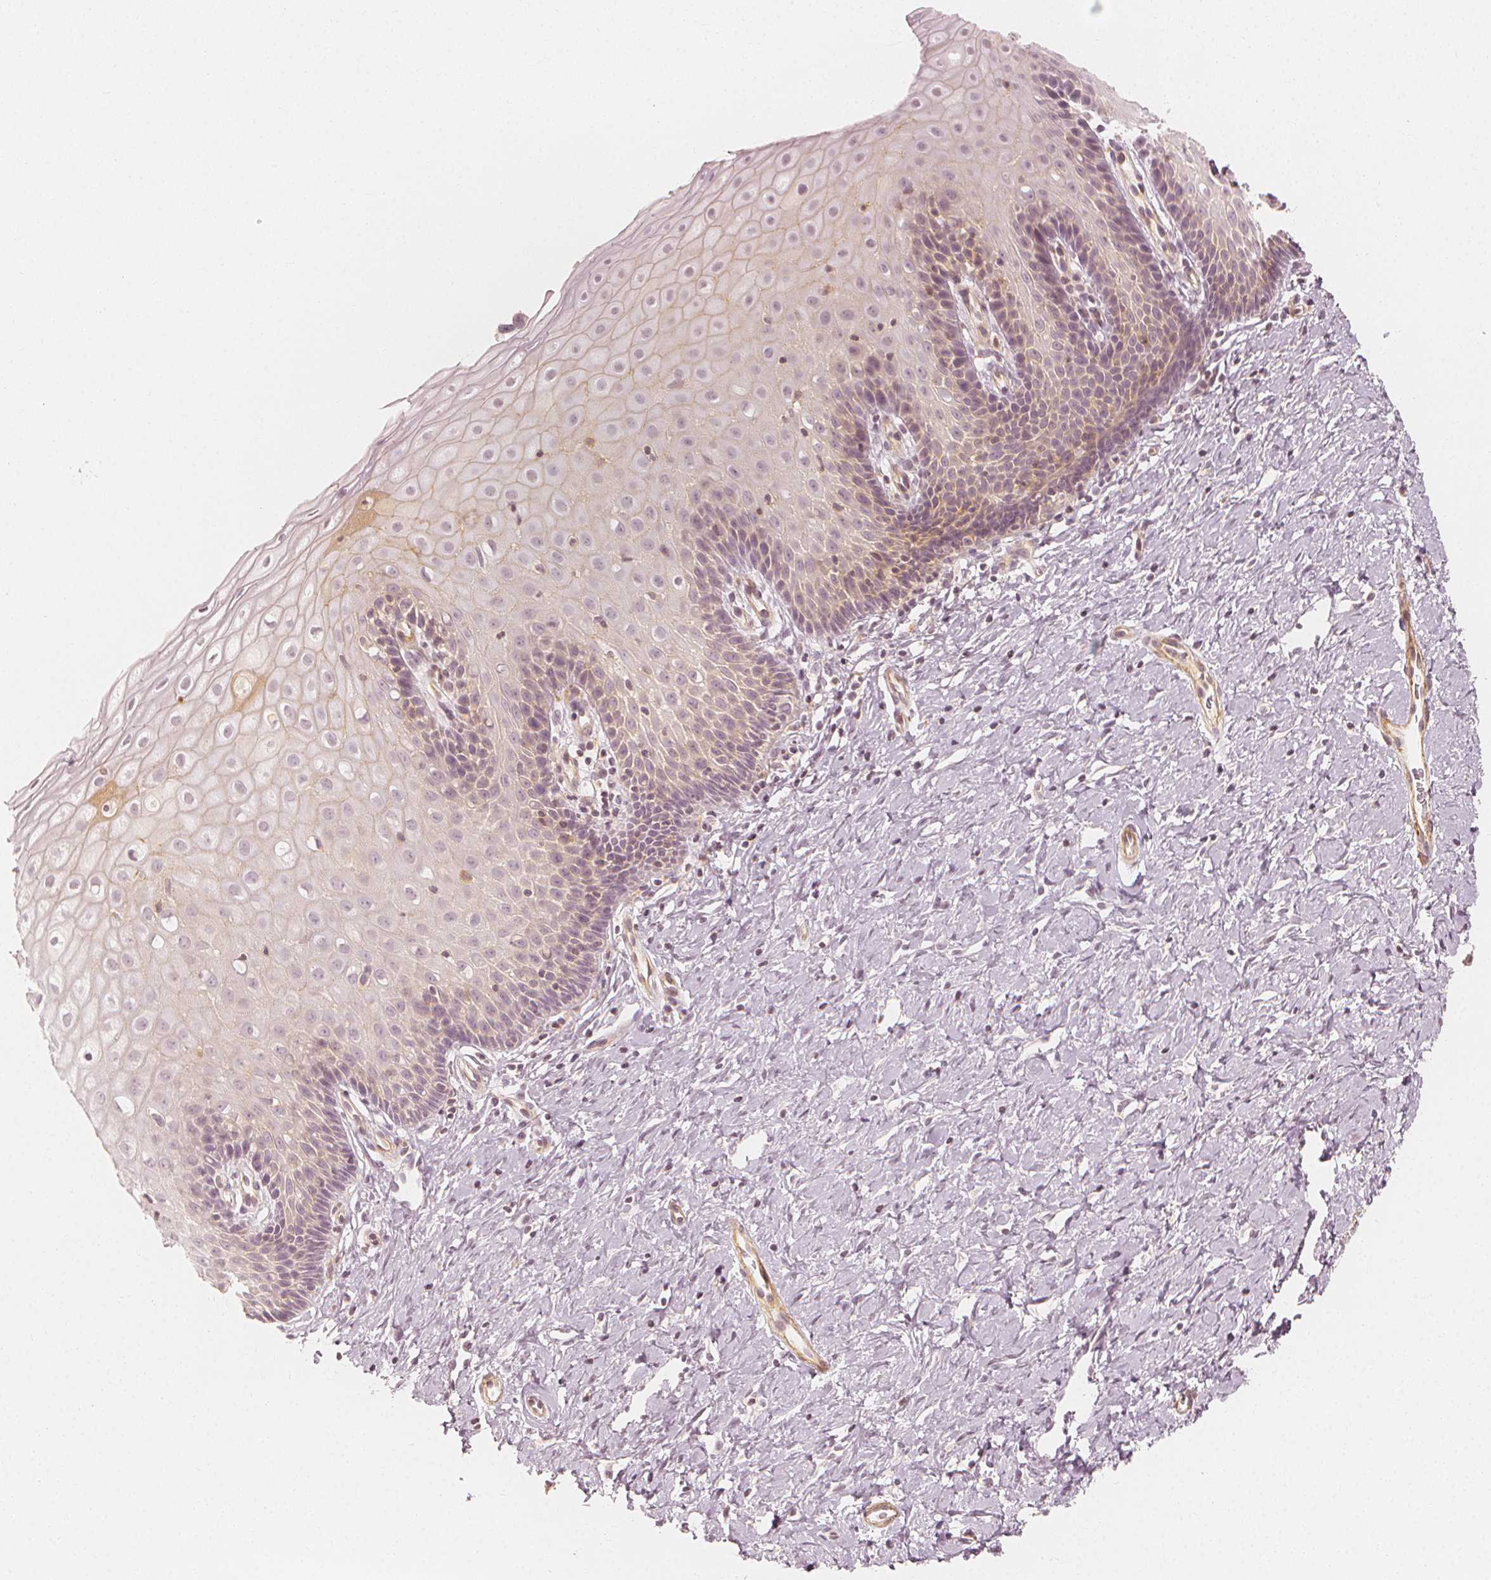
{"staining": {"intensity": "negative", "quantity": "none", "location": "none"}, "tissue": "cervix", "cell_type": "Glandular cells", "image_type": "normal", "snomed": [{"axis": "morphology", "description": "Normal tissue, NOS"}, {"axis": "topography", "description": "Cervix"}], "caption": "Immunohistochemical staining of normal cervix reveals no significant positivity in glandular cells. The staining is performed using DAB (3,3'-diaminobenzidine) brown chromogen with nuclei counter-stained in using hematoxylin.", "gene": "ARHGAP26", "patient": {"sex": "female", "age": 37}}